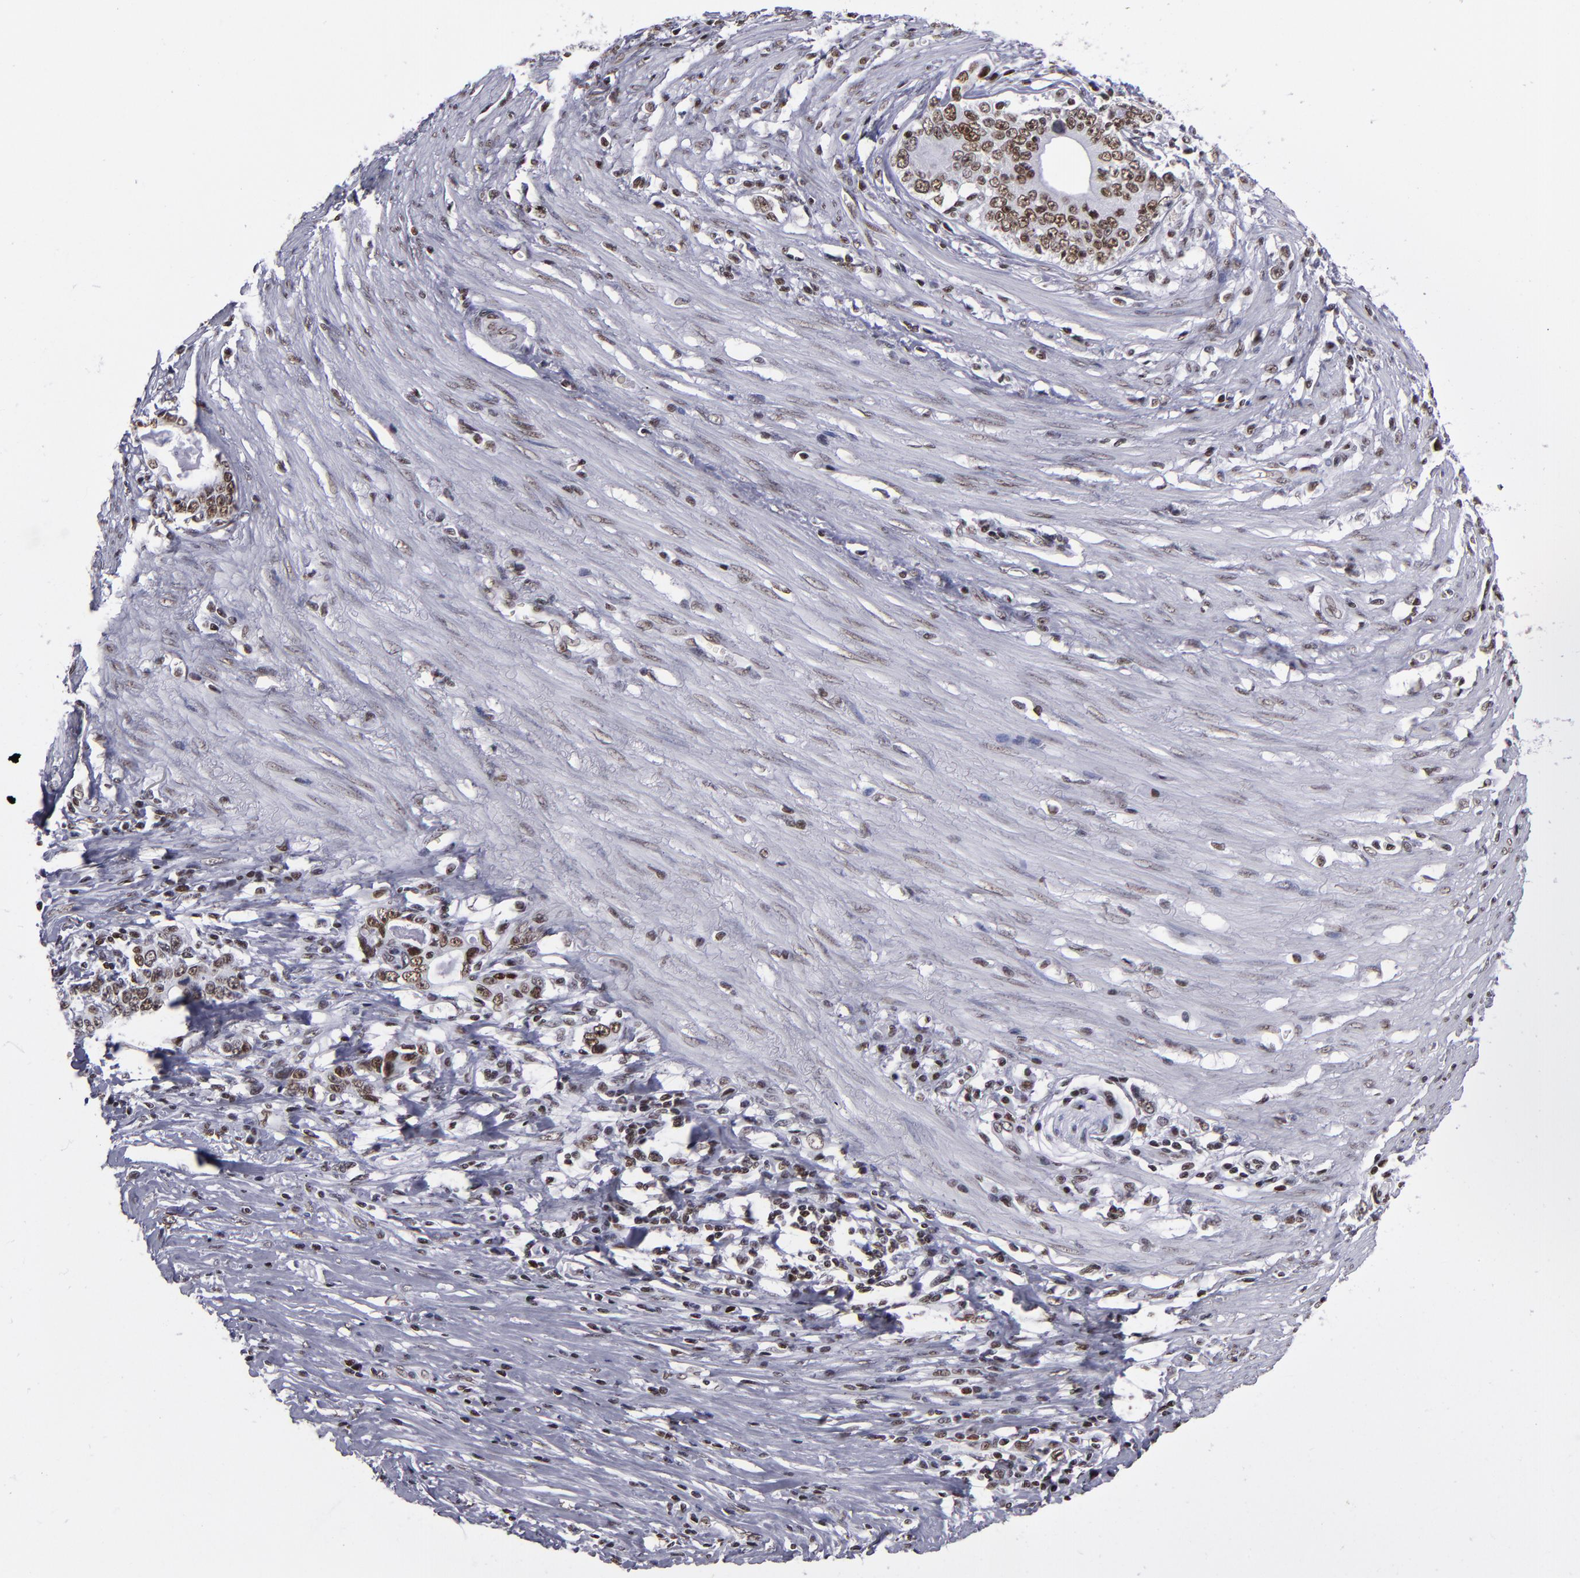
{"staining": {"intensity": "moderate", "quantity": ">75%", "location": "nuclear"}, "tissue": "stomach cancer", "cell_type": "Tumor cells", "image_type": "cancer", "snomed": [{"axis": "morphology", "description": "Adenocarcinoma, NOS"}, {"axis": "topography", "description": "Stomach, lower"}], "caption": "Brown immunohistochemical staining in adenocarcinoma (stomach) reveals moderate nuclear positivity in approximately >75% of tumor cells. The staining was performed using DAB to visualize the protein expression in brown, while the nuclei were stained in blue with hematoxylin (Magnification: 20x).", "gene": "TERF2", "patient": {"sex": "female", "age": 72}}